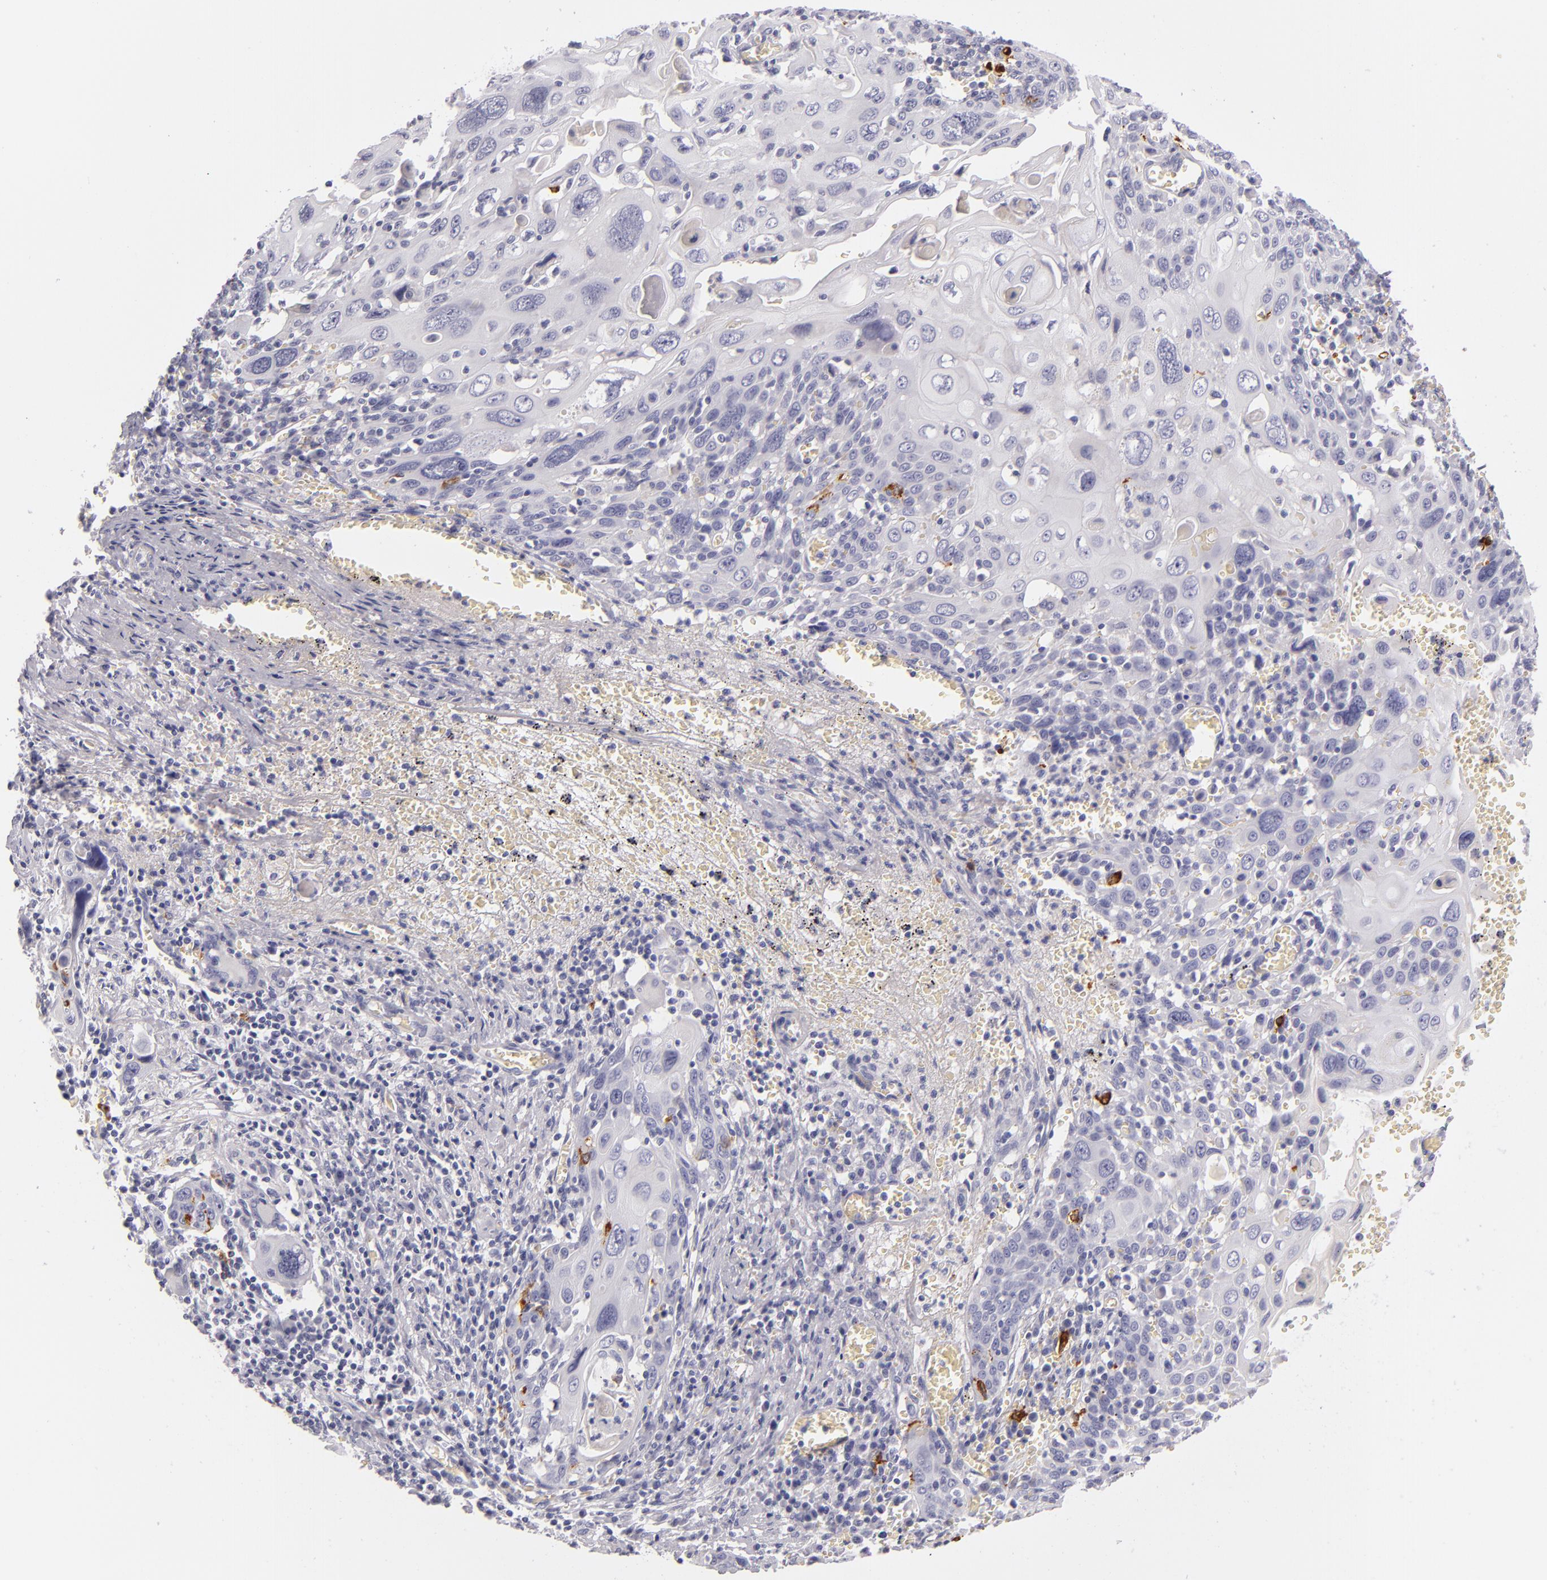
{"staining": {"intensity": "negative", "quantity": "none", "location": "none"}, "tissue": "cervical cancer", "cell_type": "Tumor cells", "image_type": "cancer", "snomed": [{"axis": "morphology", "description": "Squamous cell carcinoma, NOS"}, {"axis": "topography", "description": "Cervix"}], "caption": "Protein analysis of squamous cell carcinoma (cervical) demonstrates no significant positivity in tumor cells. (Brightfield microscopy of DAB IHC at high magnification).", "gene": "CD207", "patient": {"sex": "female", "age": 54}}